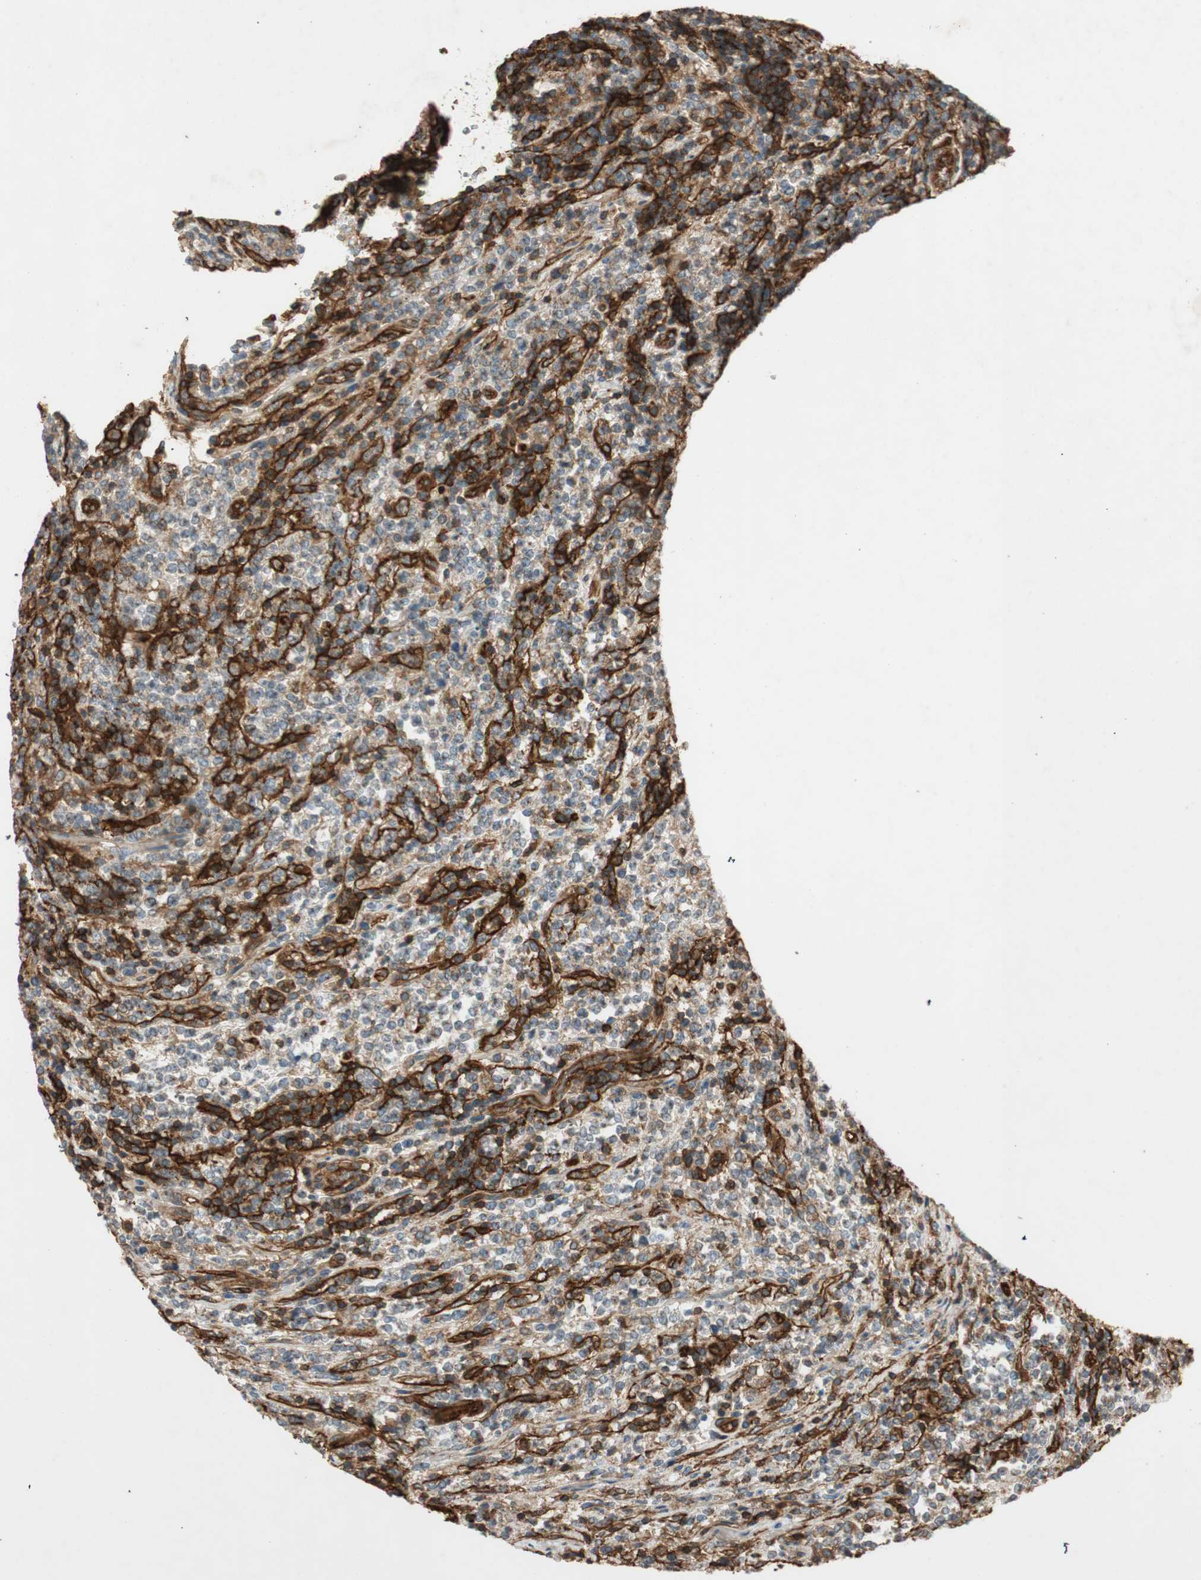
{"staining": {"intensity": "weak", "quantity": ">75%", "location": "cytoplasmic/membranous"}, "tissue": "lymphoma", "cell_type": "Tumor cells", "image_type": "cancer", "snomed": [{"axis": "morphology", "description": "Malignant lymphoma, non-Hodgkin's type, High grade"}, {"axis": "topography", "description": "Soft tissue"}], "caption": "Immunohistochemistry (IHC) (DAB) staining of human lymphoma displays weak cytoplasmic/membranous protein positivity in about >75% of tumor cells.", "gene": "BTN3A3", "patient": {"sex": "male", "age": 18}}